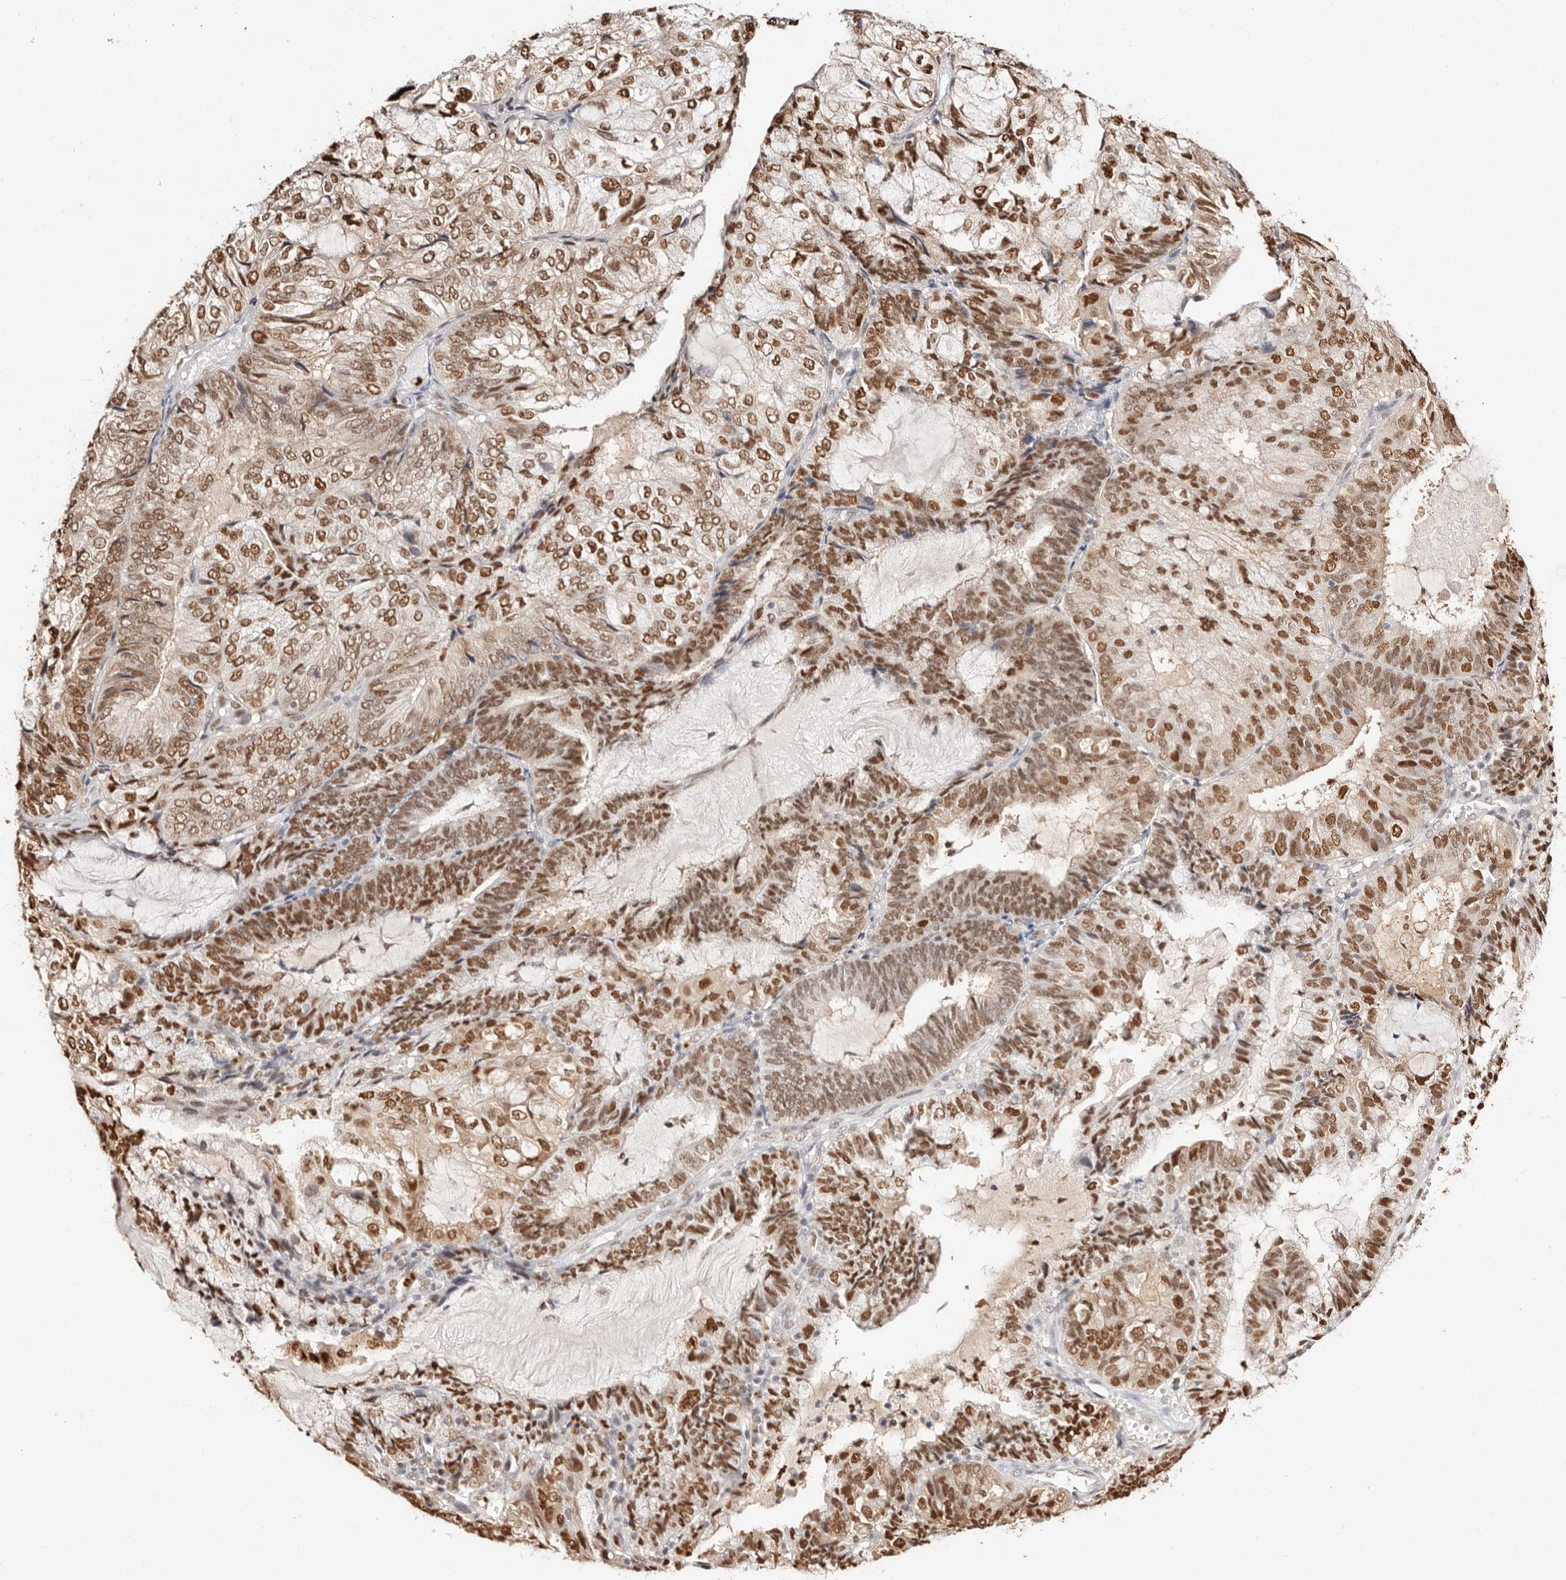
{"staining": {"intensity": "moderate", "quantity": ">75%", "location": "nuclear"}, "tissue": "endometrial cancer", "cell_type": "Tumor cells", "image_type": "cancer", "snomed": [{"axis": "morphology", "description": "Adenocarcinoma, NOS"}, {"axis": "topography", "description": "Endometrium"}], "caption": "Immunohistochemistry (IHC) staining of endometrial cancer (adenocarcinoma), which demonstrates medium levels of moderate nuclear staining in about >75% of tumor cells indicating moderate nuclear protein positivity. The staining was performed using DAB (brown) for protein detection and nuclei were counterstained in hematoxylin (blue).", "gene": "TKT", "patient": {"sex": "female", "age": 81}}